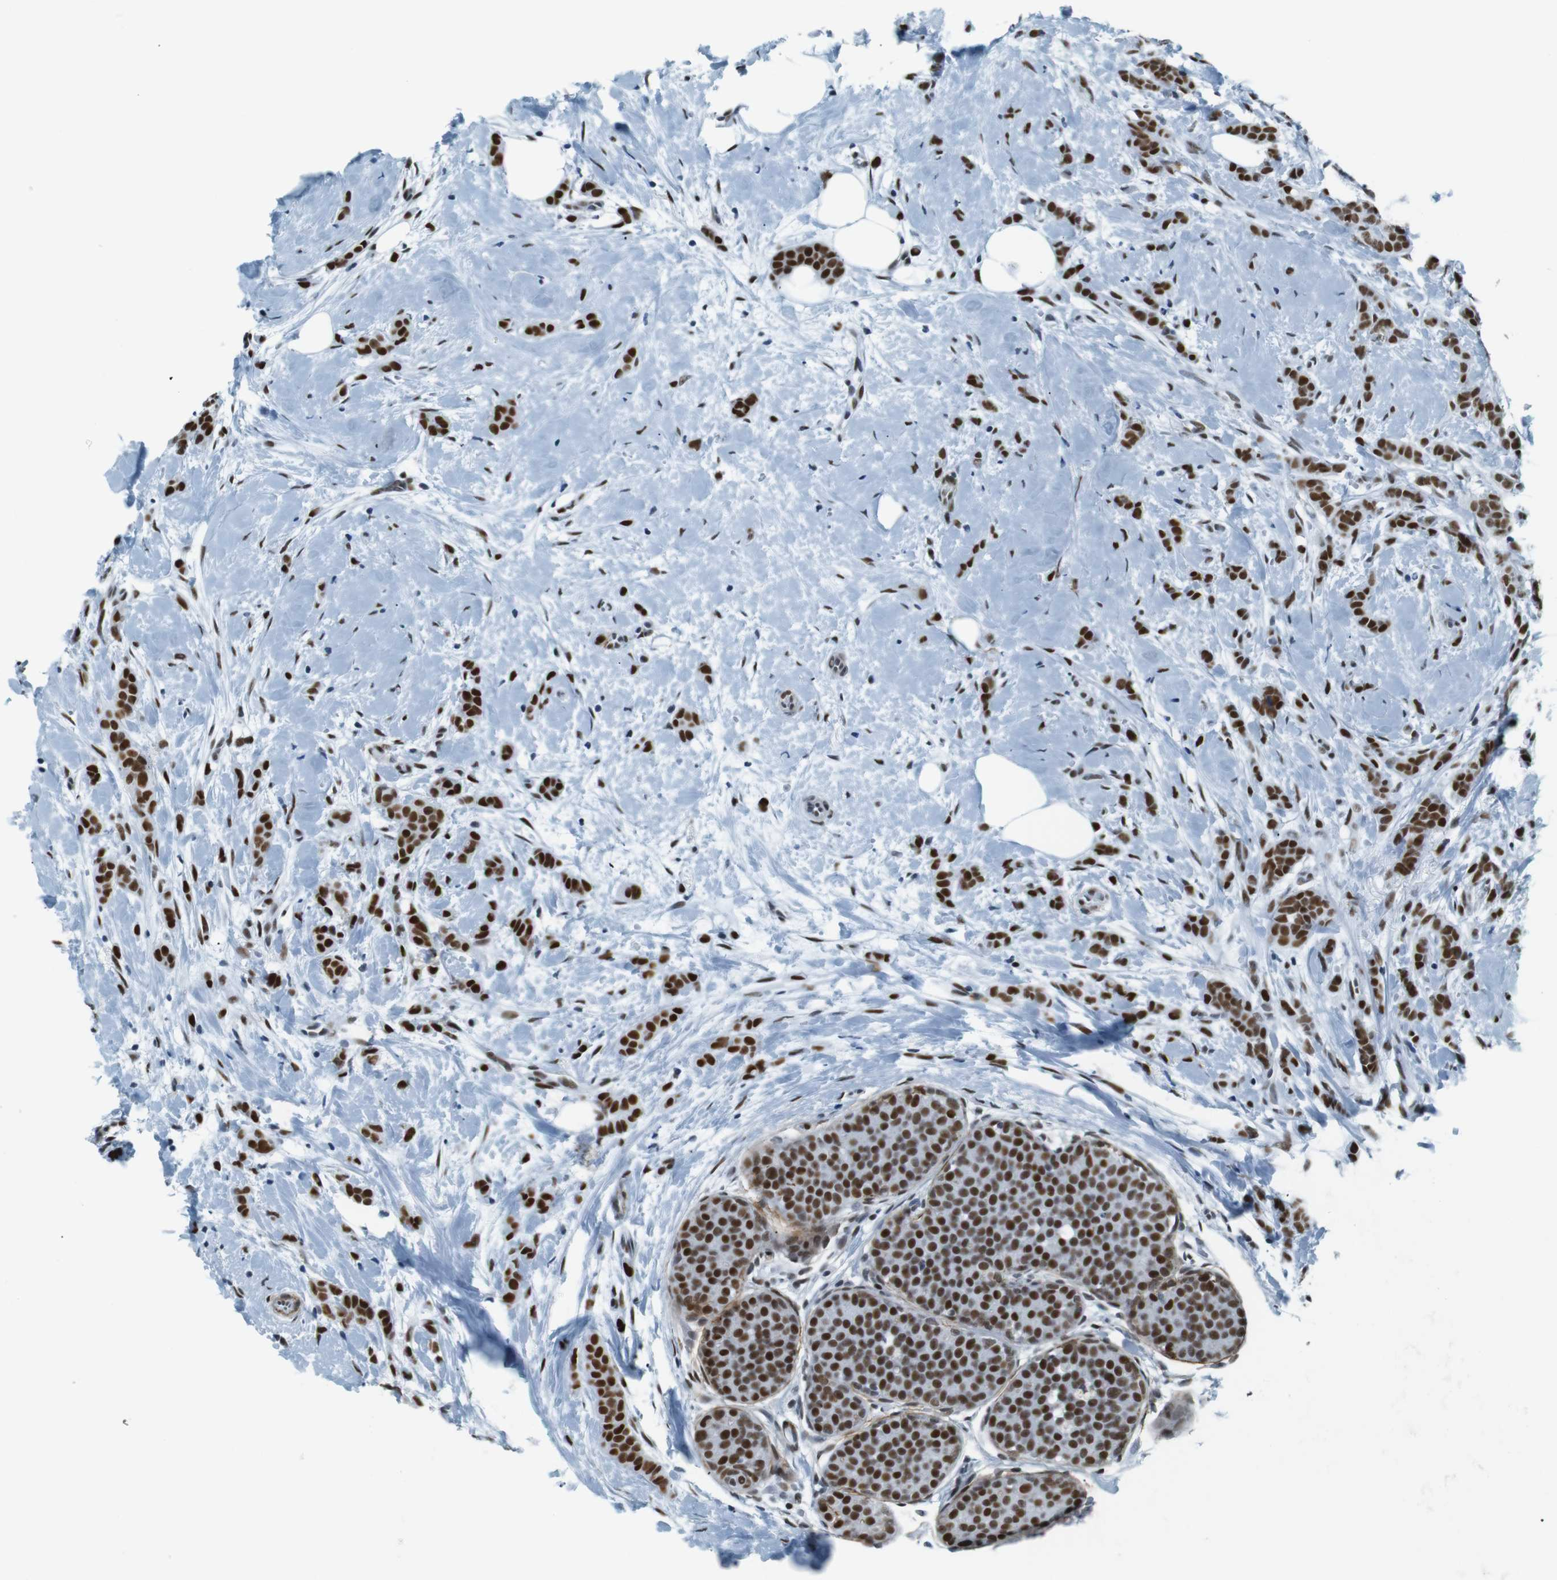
{"staining": {"intensity": "strong", "quantity": ">75%", "location": "cytoplasmic/membranous,nuclear"}, "tissue": "breast cancer", "cell_type": "Tumor cells", "image_type": "cancer", "snomed": [{"axis": "morphology", "description": "Lobular carcinoma, in situ"}, {"axis": "morphology", "description": "Lobular carcinoma"}, {"axis": "topography", "description": "Breast"}], "caption": "Breast cancer (lobular carcinoma) stained for a protein demonstrates strong cytoplasmic/membranous and nuclear positivity in tumor cells. (DAB (3,3'-diaminobenzidine) IHC, brown staining for protein, blue staining for nuclei).", "gene": "HEXIM1", "patient": {"sex": "female", "age": 41}}